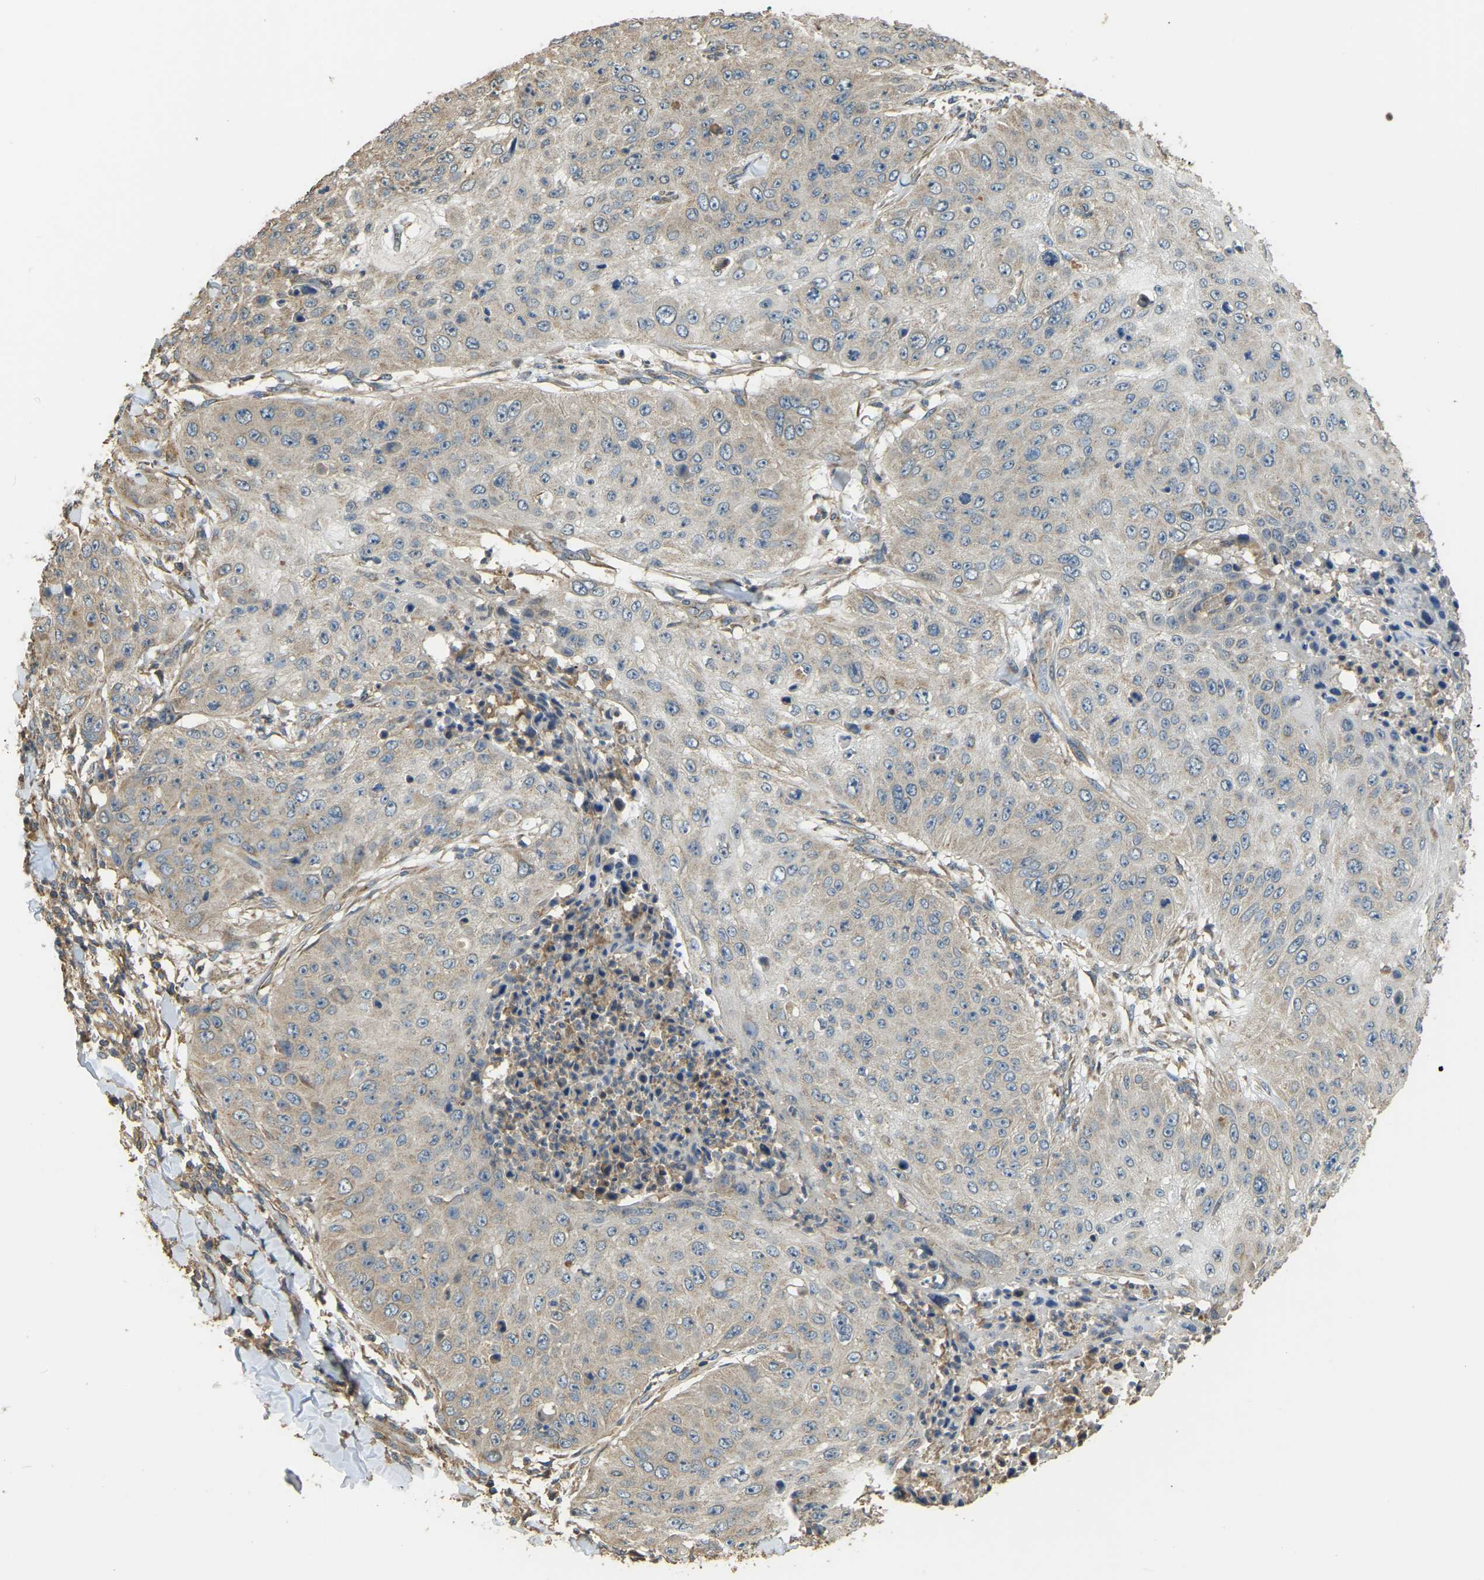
{"staining": {"intensity": "weak", "quantity": "25%-75%", "location": "cytoplasmic/membranous"}, "tissue": "skin cancer", "cell_type": "Tumor cells", "image_type": "cancer", "snomed": [{"axis": "morphology", "description": "Squamous cell carcinoma, NOS"}, {"axis": "topography", "description": "Skin"}], "caption": "This image exhibits squamous cell carcinoma (skin) stained with immunohistochemistry to label a protein in brown. The cytoplasmic/membranous of tumor cells show weak positivity for the protein. Nuclei are counter-stained blue.", "gene": "GNG2", "patient": {"sex": "female", "age": 80}}